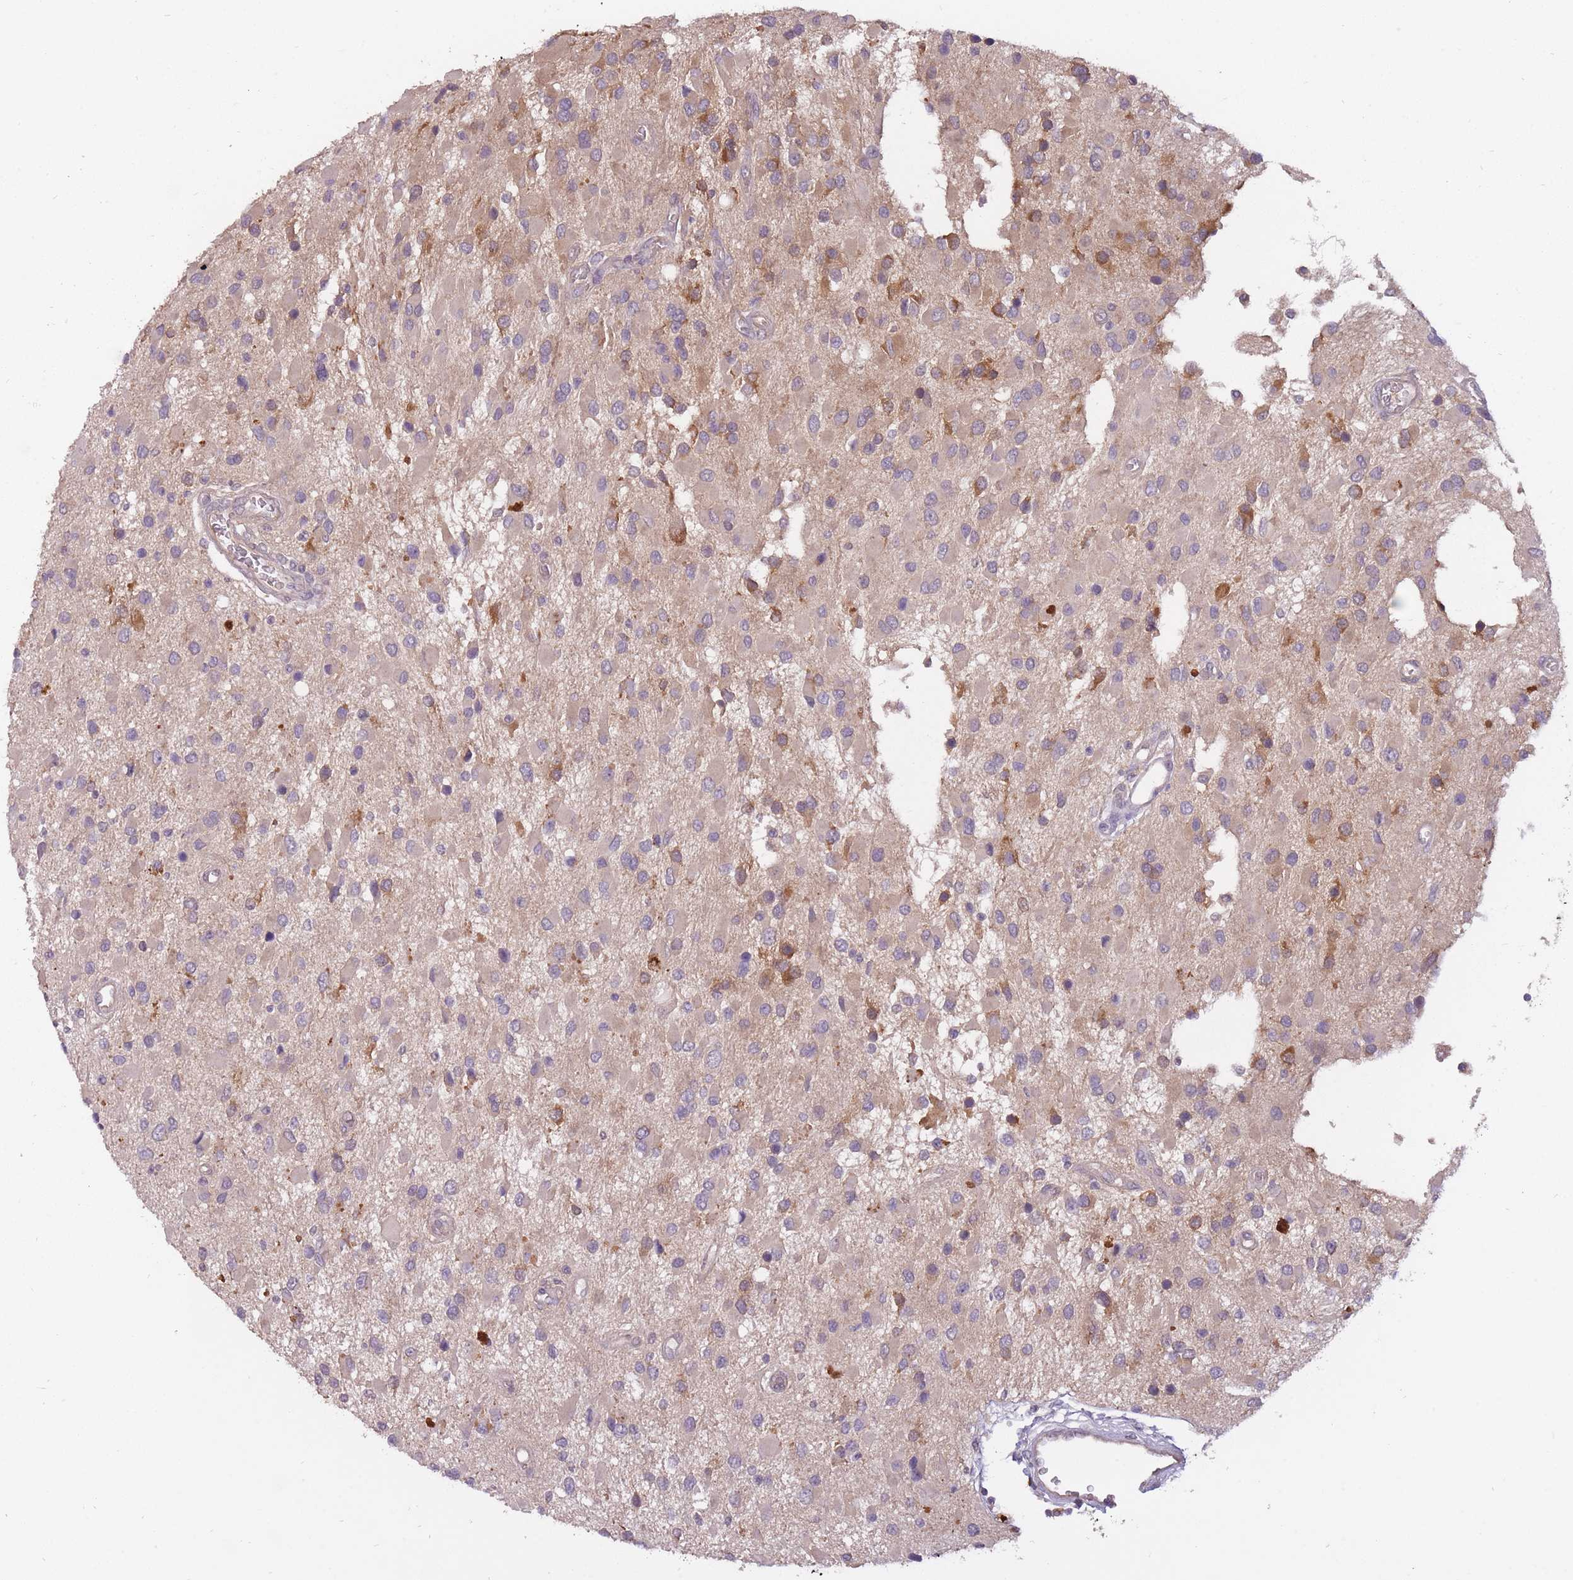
{"staining": {"intensity": "moderate", "quantity": "<25%", "location": "cytoplasmic/membranous"}, "tissue": "glioma", "cell_type": "Tumor cells", "image_type": "cancer", "snomed": [{"axis": "morphology", "description": "Glioma, malignant, High grade"}, {"axis": "topography", "description": "Brain"}], "caption": "Immunohistochemical staining of glioma exhibits low levels of moderate cytoplasmic/membranous protein staining in about <25% of tumor cells.", "gene": "LRATD2", "patient": {"sex": "male", "age": 53}}